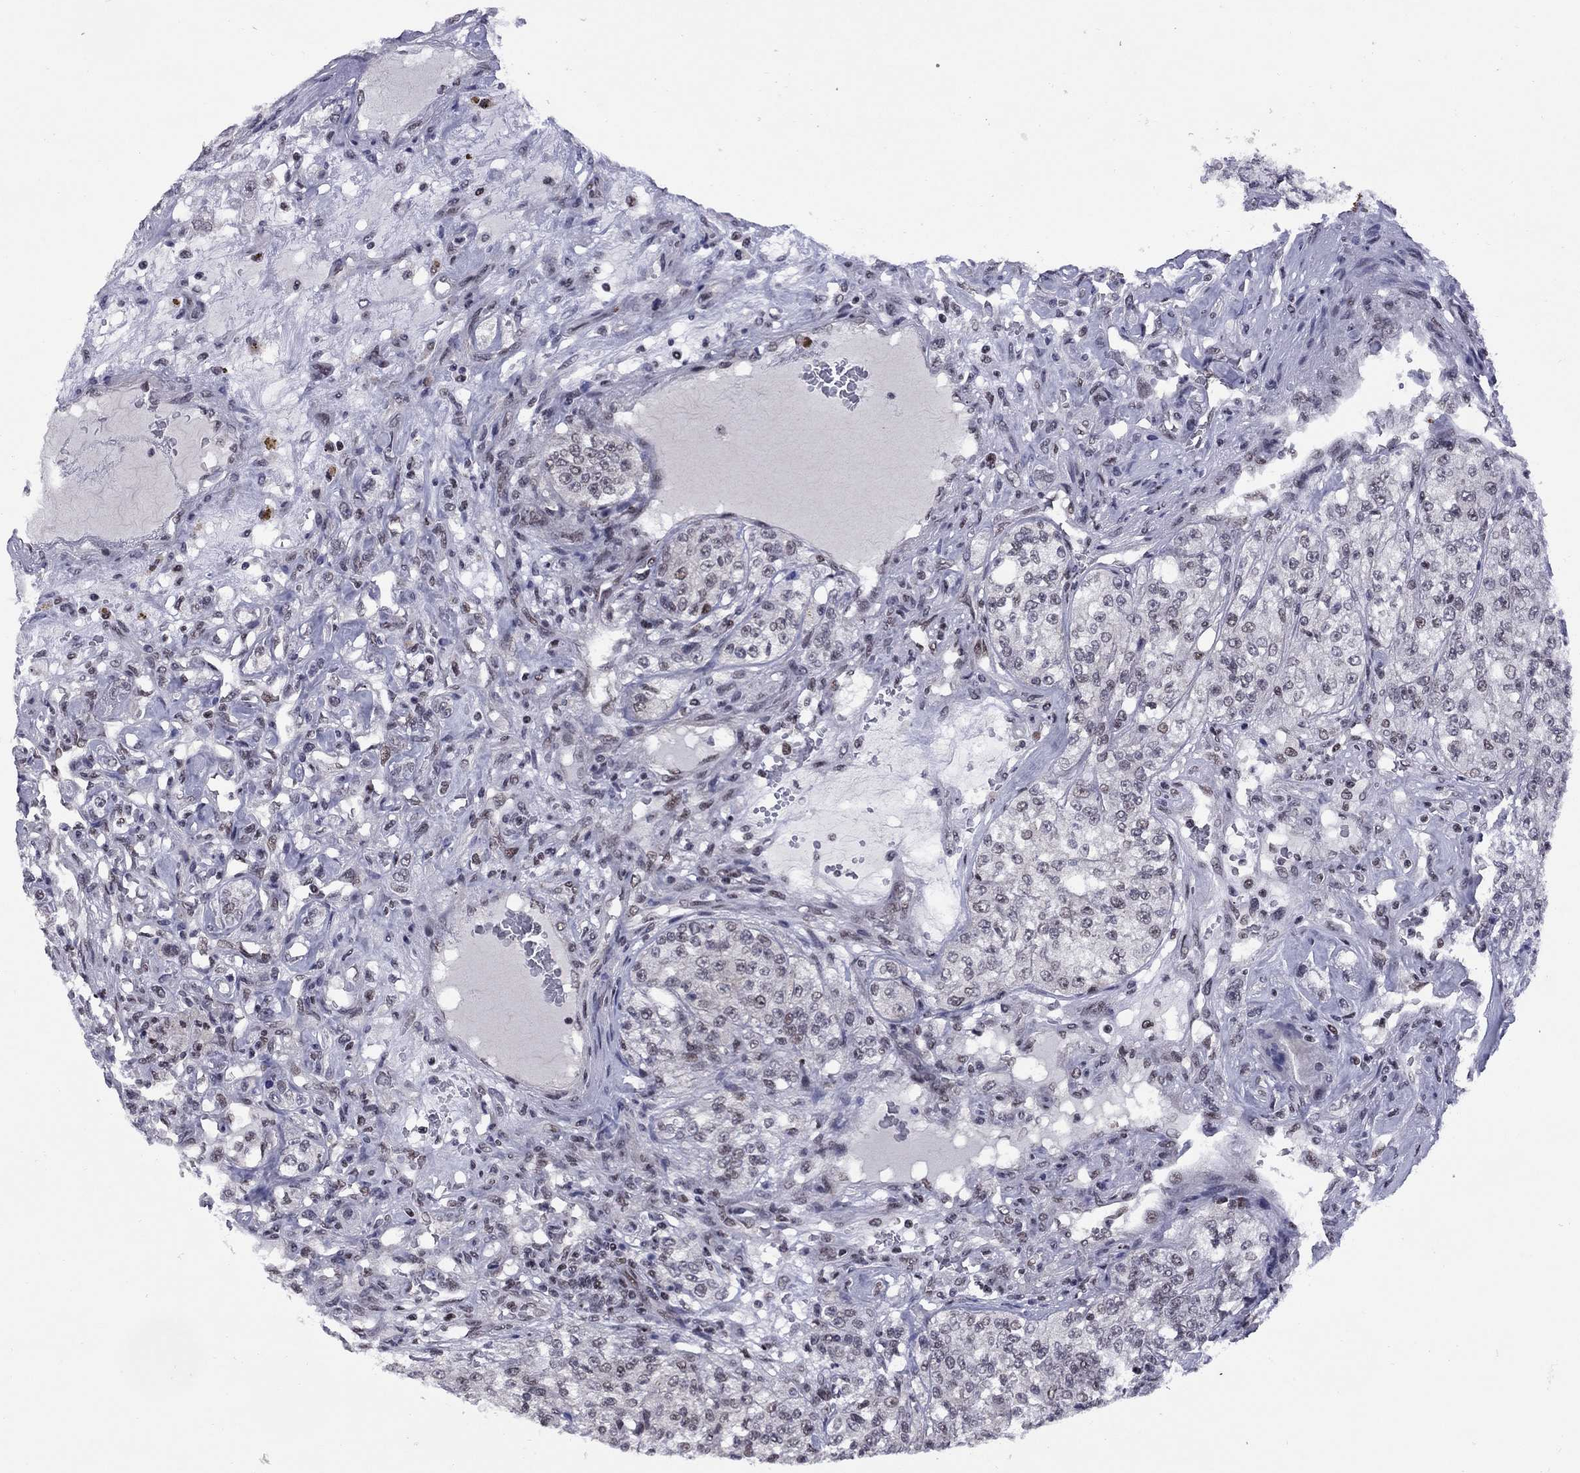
{"staining": {"intensity": "weak", "quantity": "<25%", "location": "nuclear"}, "tissue": "renal cancer", "cell_type": "Tumor cells", "image_type": "cancer", "snomed": [{"axis": "morphology", "description": "Adenocarcinoma, NOS"}, {"axis": "topography", "description": "Kidney"}], "caption": "IHC of renal cancer (adenocarcinoma) exhibits no positivity in tumor cells.", "gene": "TAF9", "patient": {"sex": "female", "age": 63}}